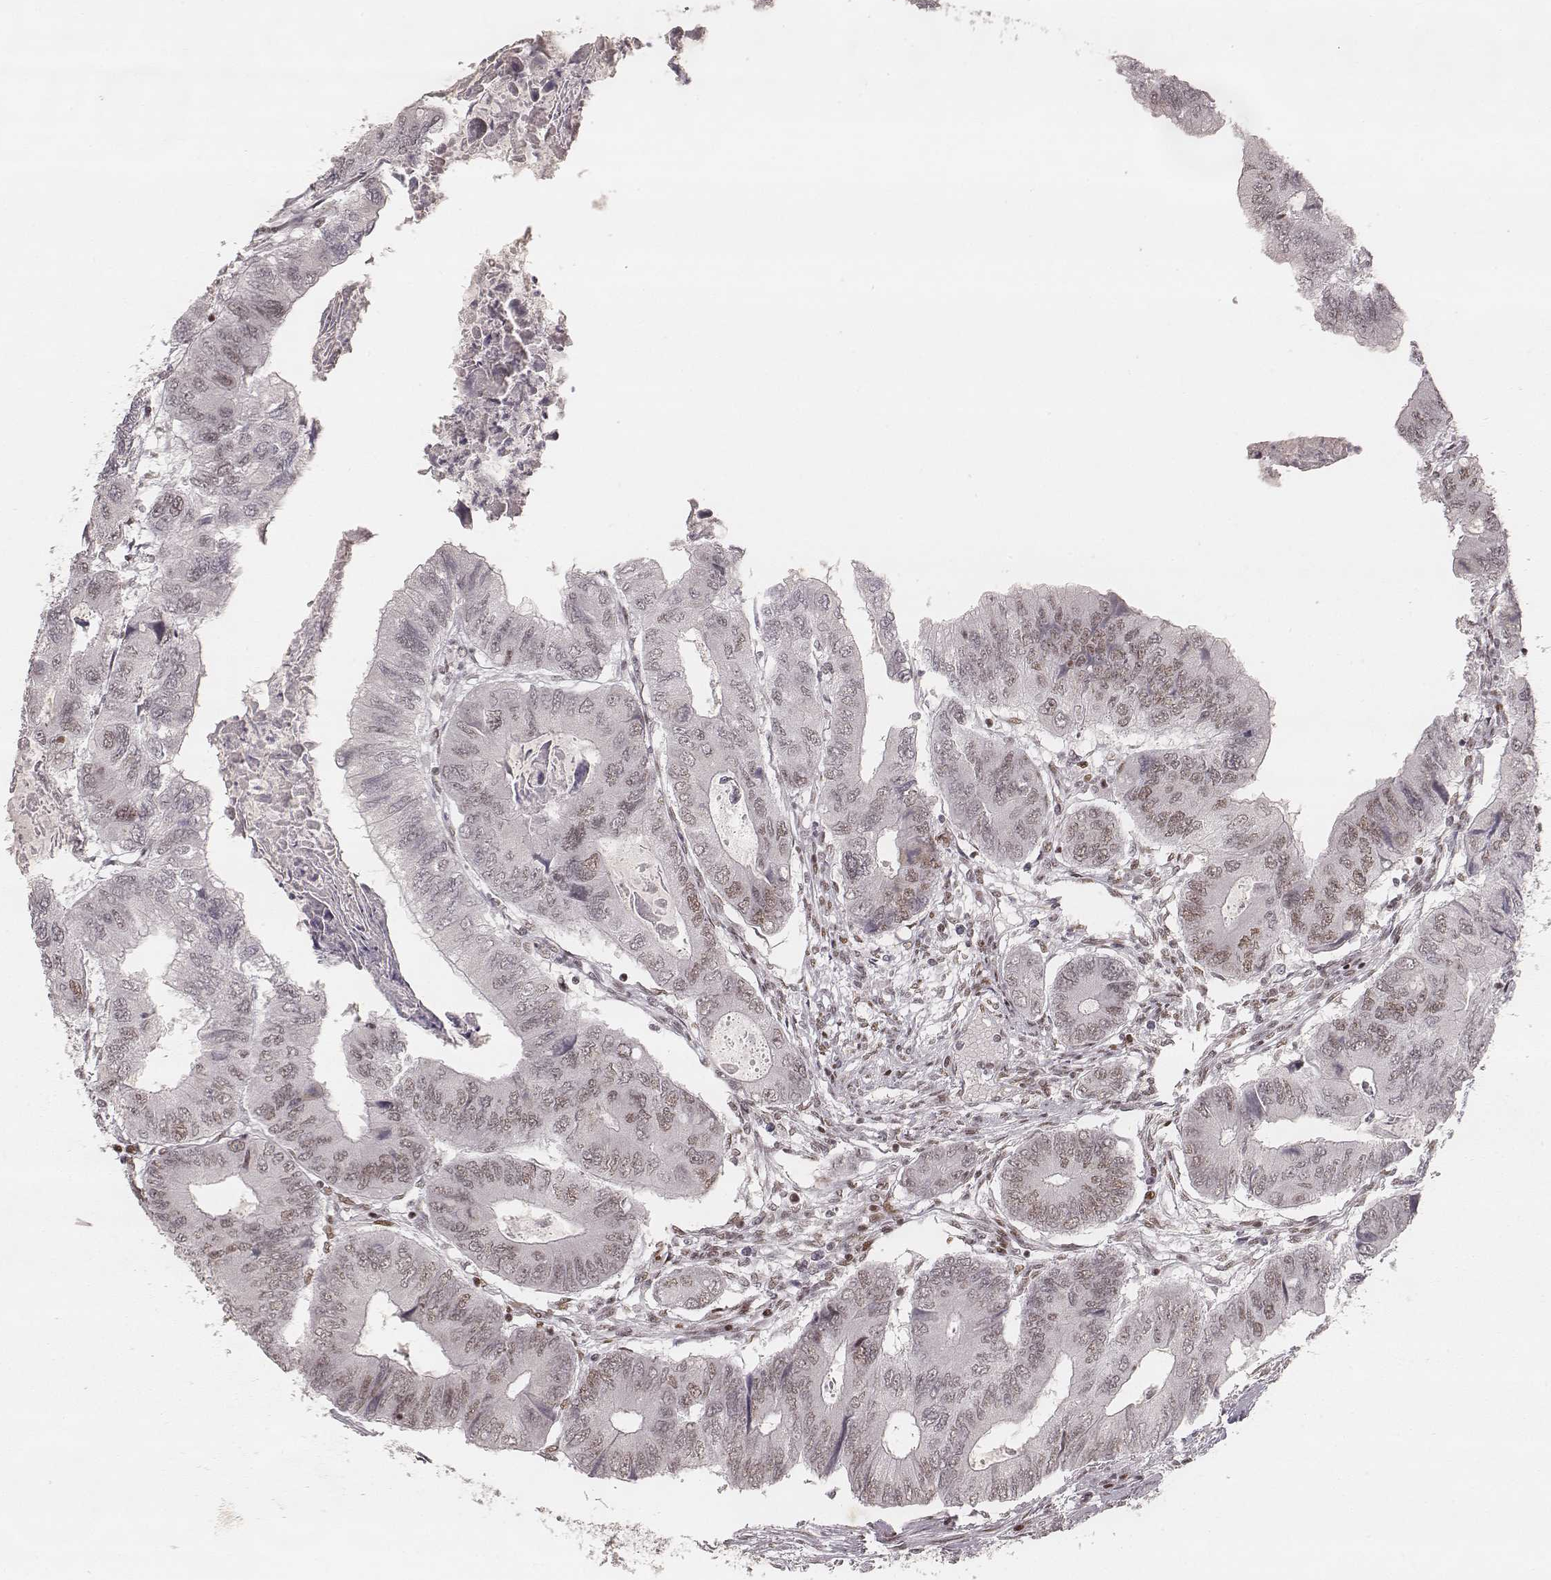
{"staining": {"intensity": "moderate", "quantity": "25%-75%", "location": "nuclear"}, "tissue": "colorectal cancer", "cell_type": "Tumor cells", "image_type": "cancer", "snomed": [{"axis": "morphology", "description": "Adenocarcinoma, NOS"}, {"axis": "topography", "description": "Colon"}], "caption": "Immunohistochemical staining of colorectal cancer (adenocarcinoma) shows medium levels of moderate nuclear protein staining in about 25%-75% of tumor cells.", "gene": "HNRNPC", "patient": {"sex": "male", "age": 53}}